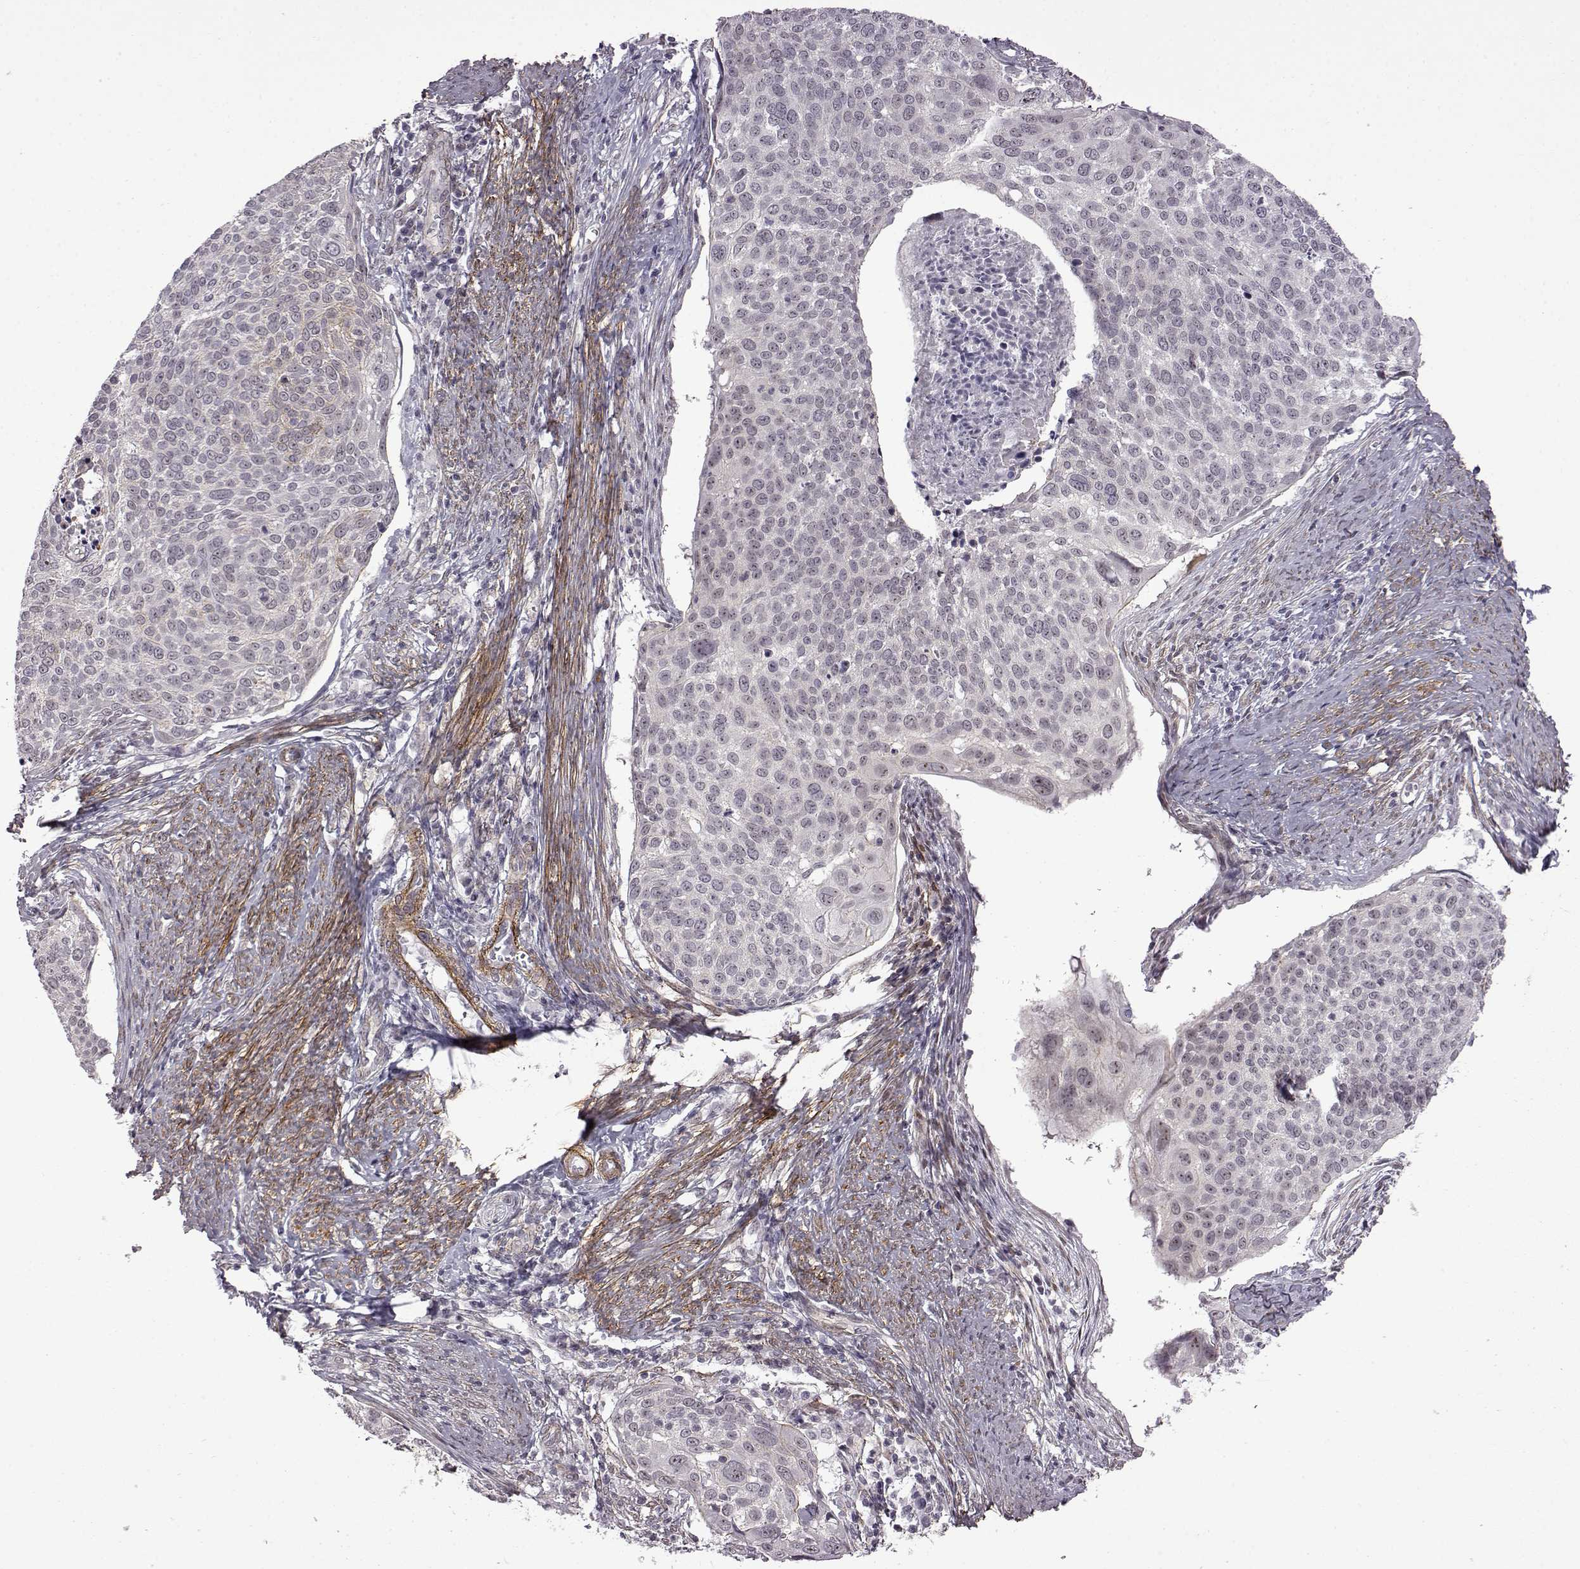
{"staining": {"intensity": "negative", "quantity": "none", "location": "none"}, "tissue": "cervical cancer", "cell_type": "Tumor cells", "image_type": "cancer", "snomed": [{"axis": "morphology", "description": "Squamous cell carcinoma, NOS"}, {"axis": "topography", "description": "Cervix"}], "caption": "Immunohistochemistry photomicrograph of human cervical cancer stained for a protein (brown), which exhibits no expression in tumor cells.", "gene": "SYNPO2", "patient": {"sex": "female", "age": 39}}